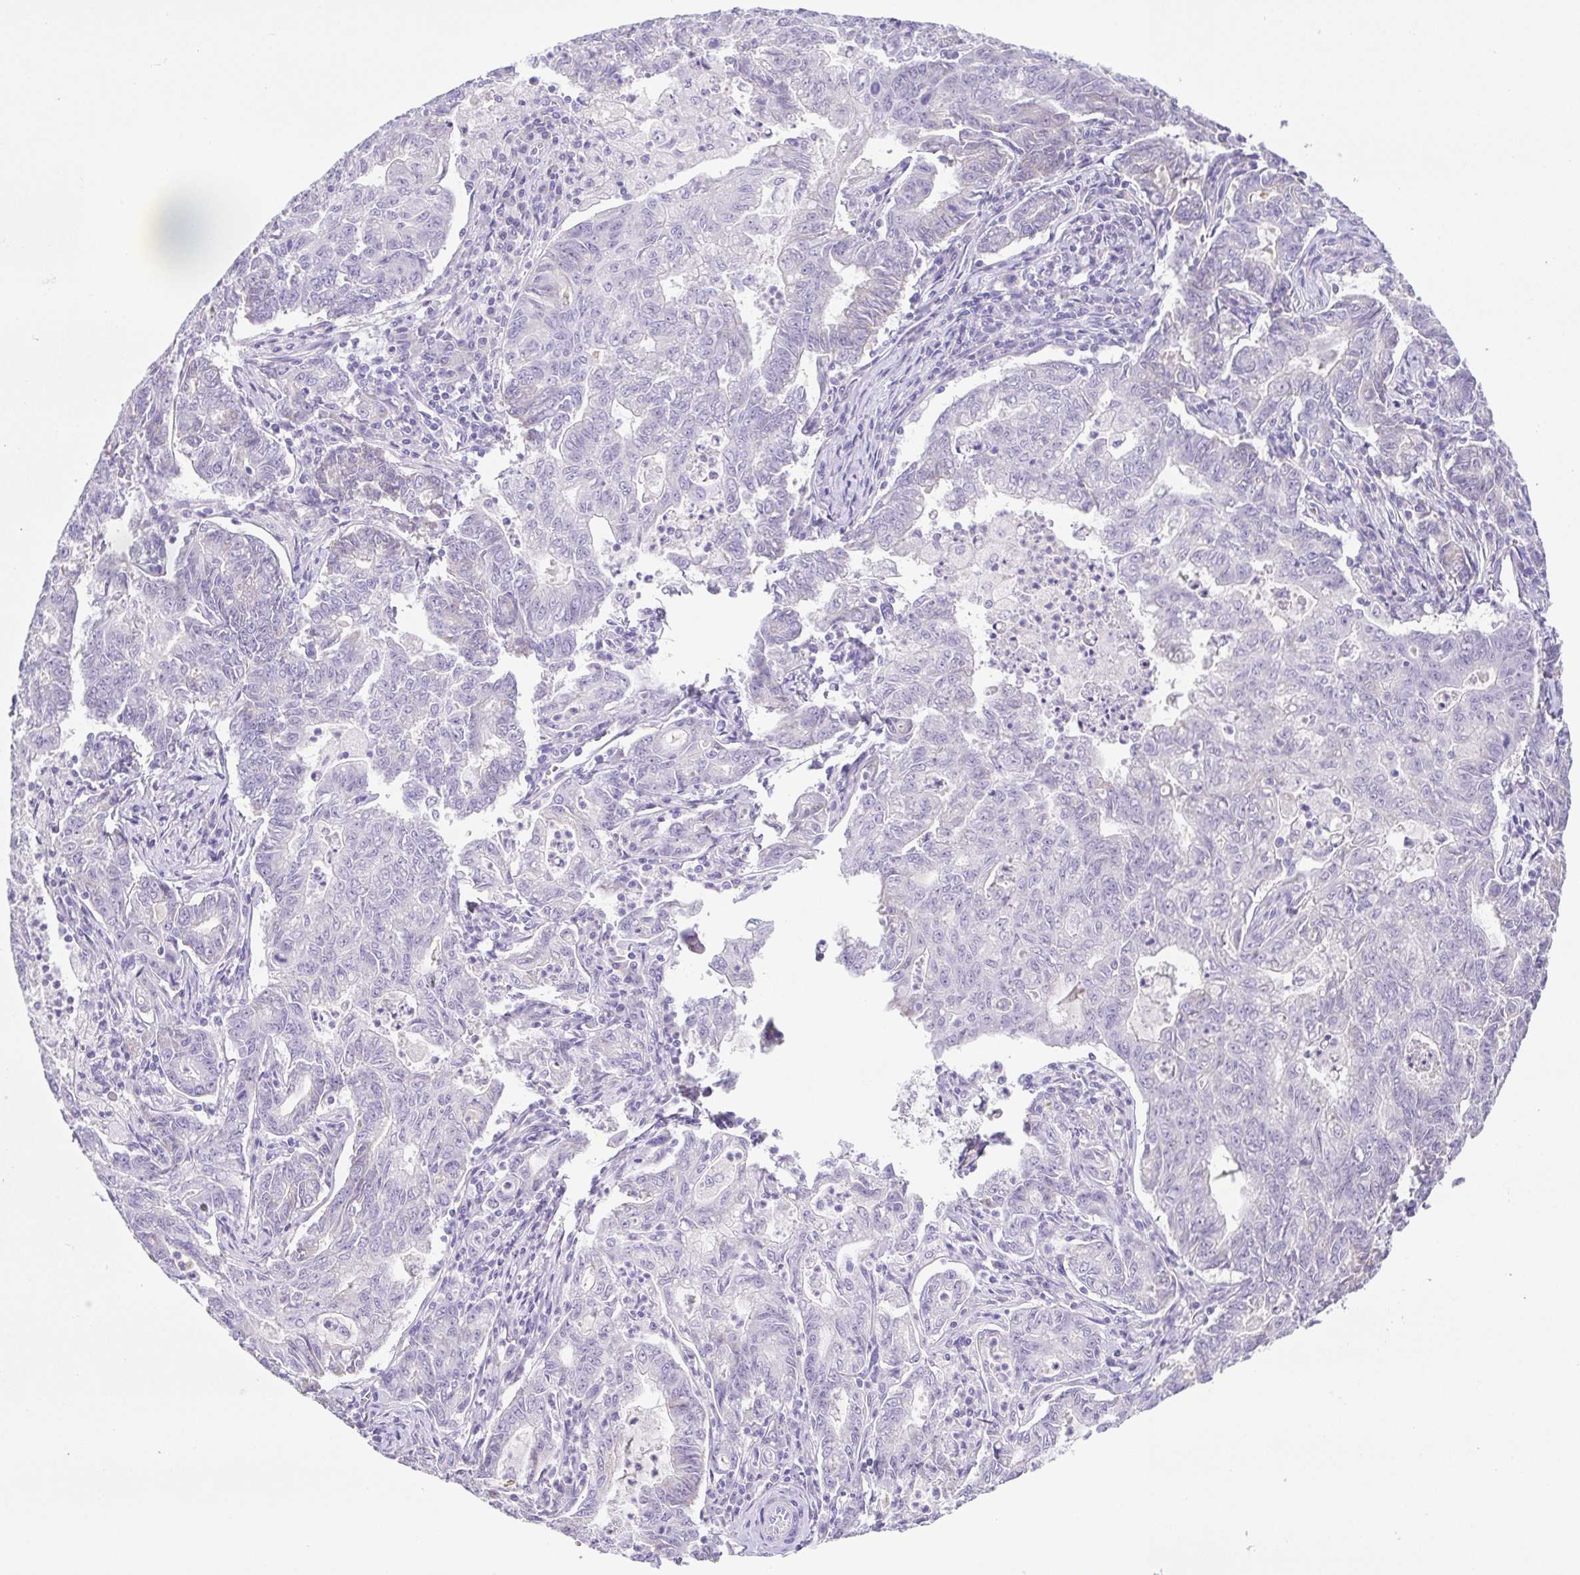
{"staining": {"intensity": "negative", "quantity": "none", "location": "none"}, "tissue": "stomach cancer", "cell_type": "Tumor cells", "image_type": "cancer", "snomed": [{"axis": "morphology", "description": "Adenocarcinoma, NOS"}, {"axis": "topography", "description": "Stomach, upper"}], "caption": "Histopathology image shows no protein positivity in tumor cells of stomach cancer (adenocarcinoma) tissue. (Brightfield microscopy of DAB IHC at high magnification).", "gene": "HAPLN2", "patient": {"sex": "female", "age": 79}}